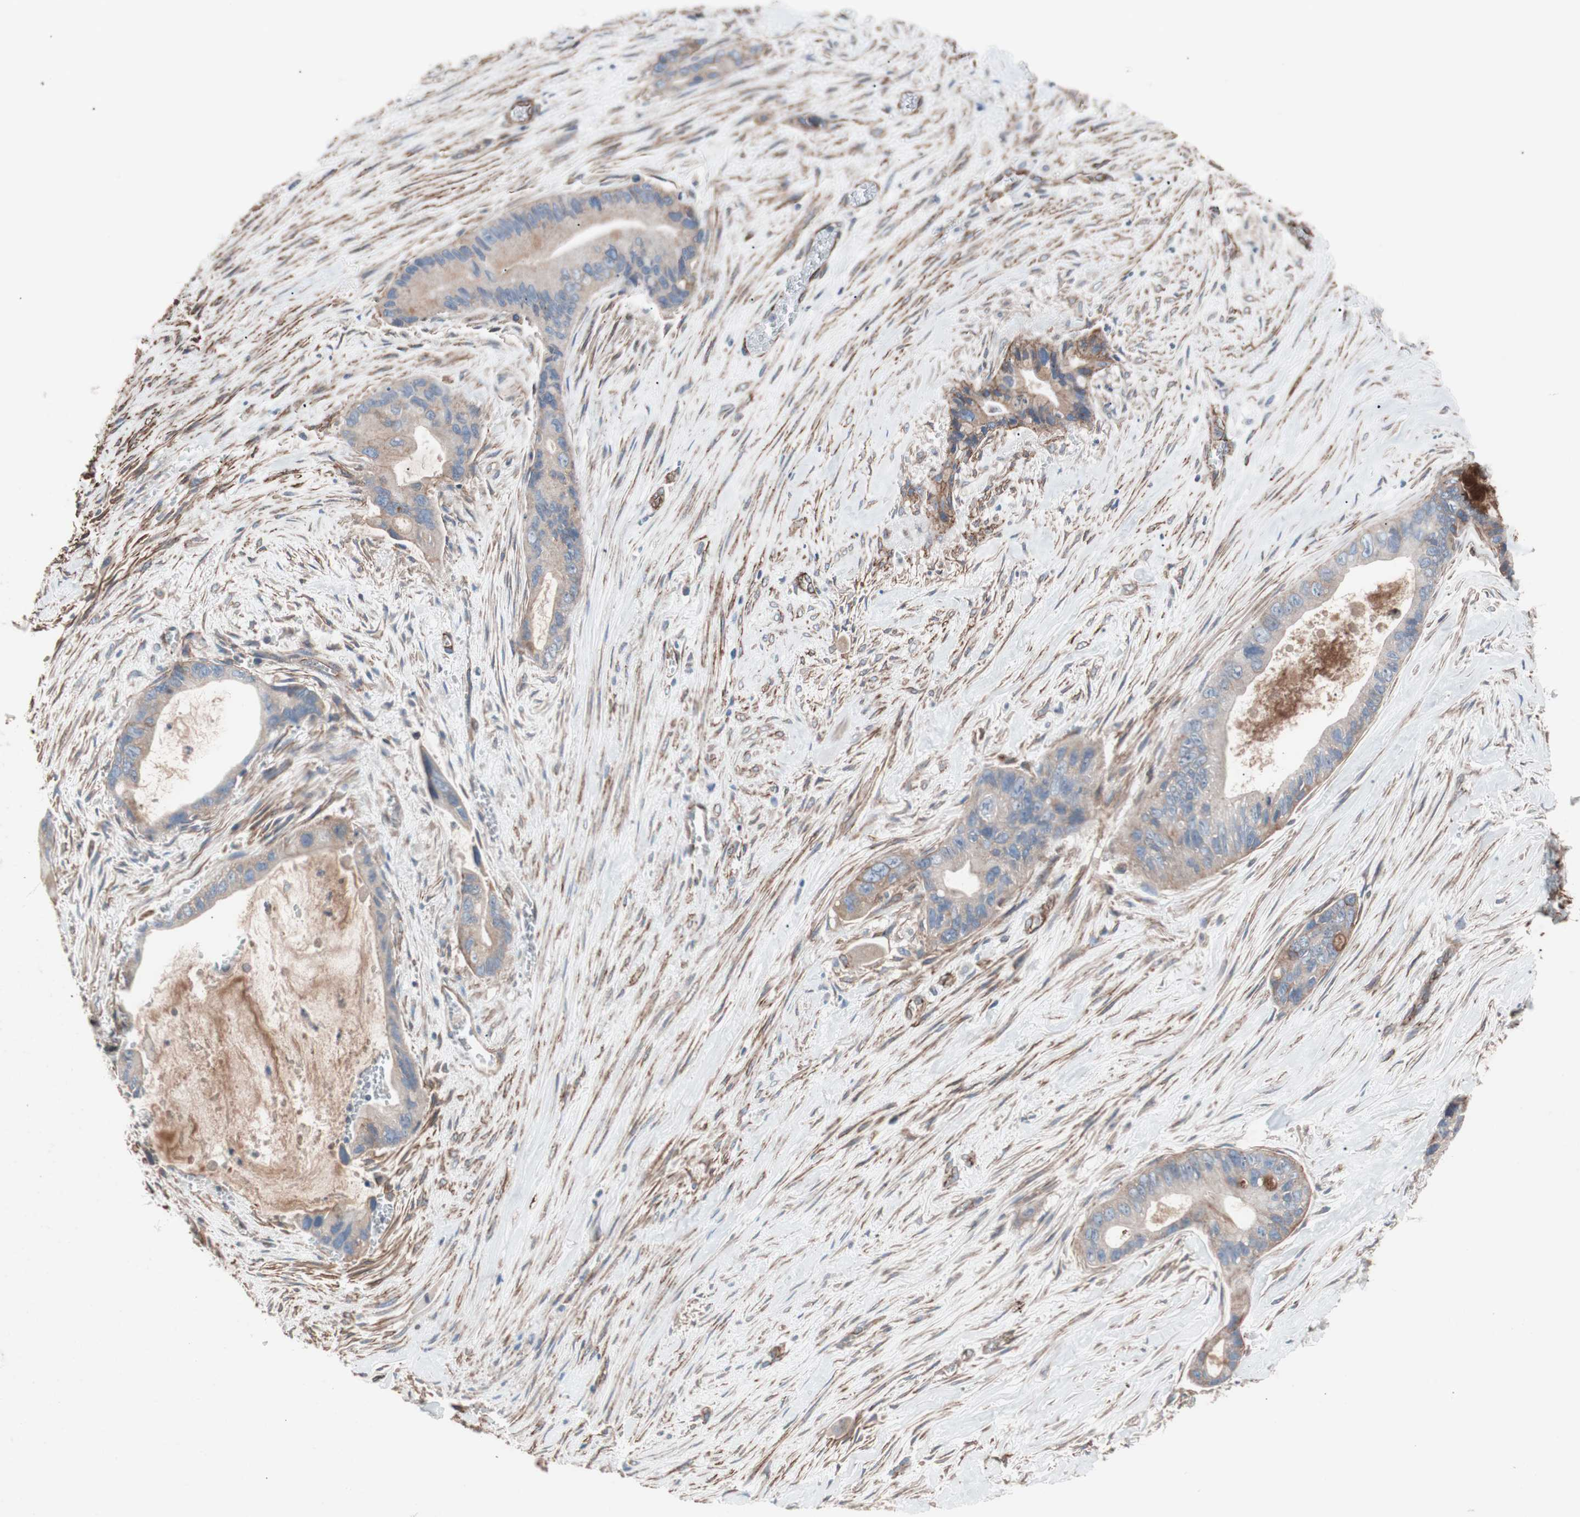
{"staining": {"intensity": "weak", "quantity": "<25%", "location": "cytoplasmic/membranous"}, "tissue": "liver cancer", "cell_type": "Tumor cells", "image_type": "cancer", "snomed": [{"axis": "morphology", "description": "Cholangiocarcinoma"}, {"axis": "topography", "description": "Liver"}], "caption": "Protein analysis of liver cancer reveals no significant staining in tumor cells.", "gene": "SPINT1", "patient": {"sex": "female", "age": 55}}